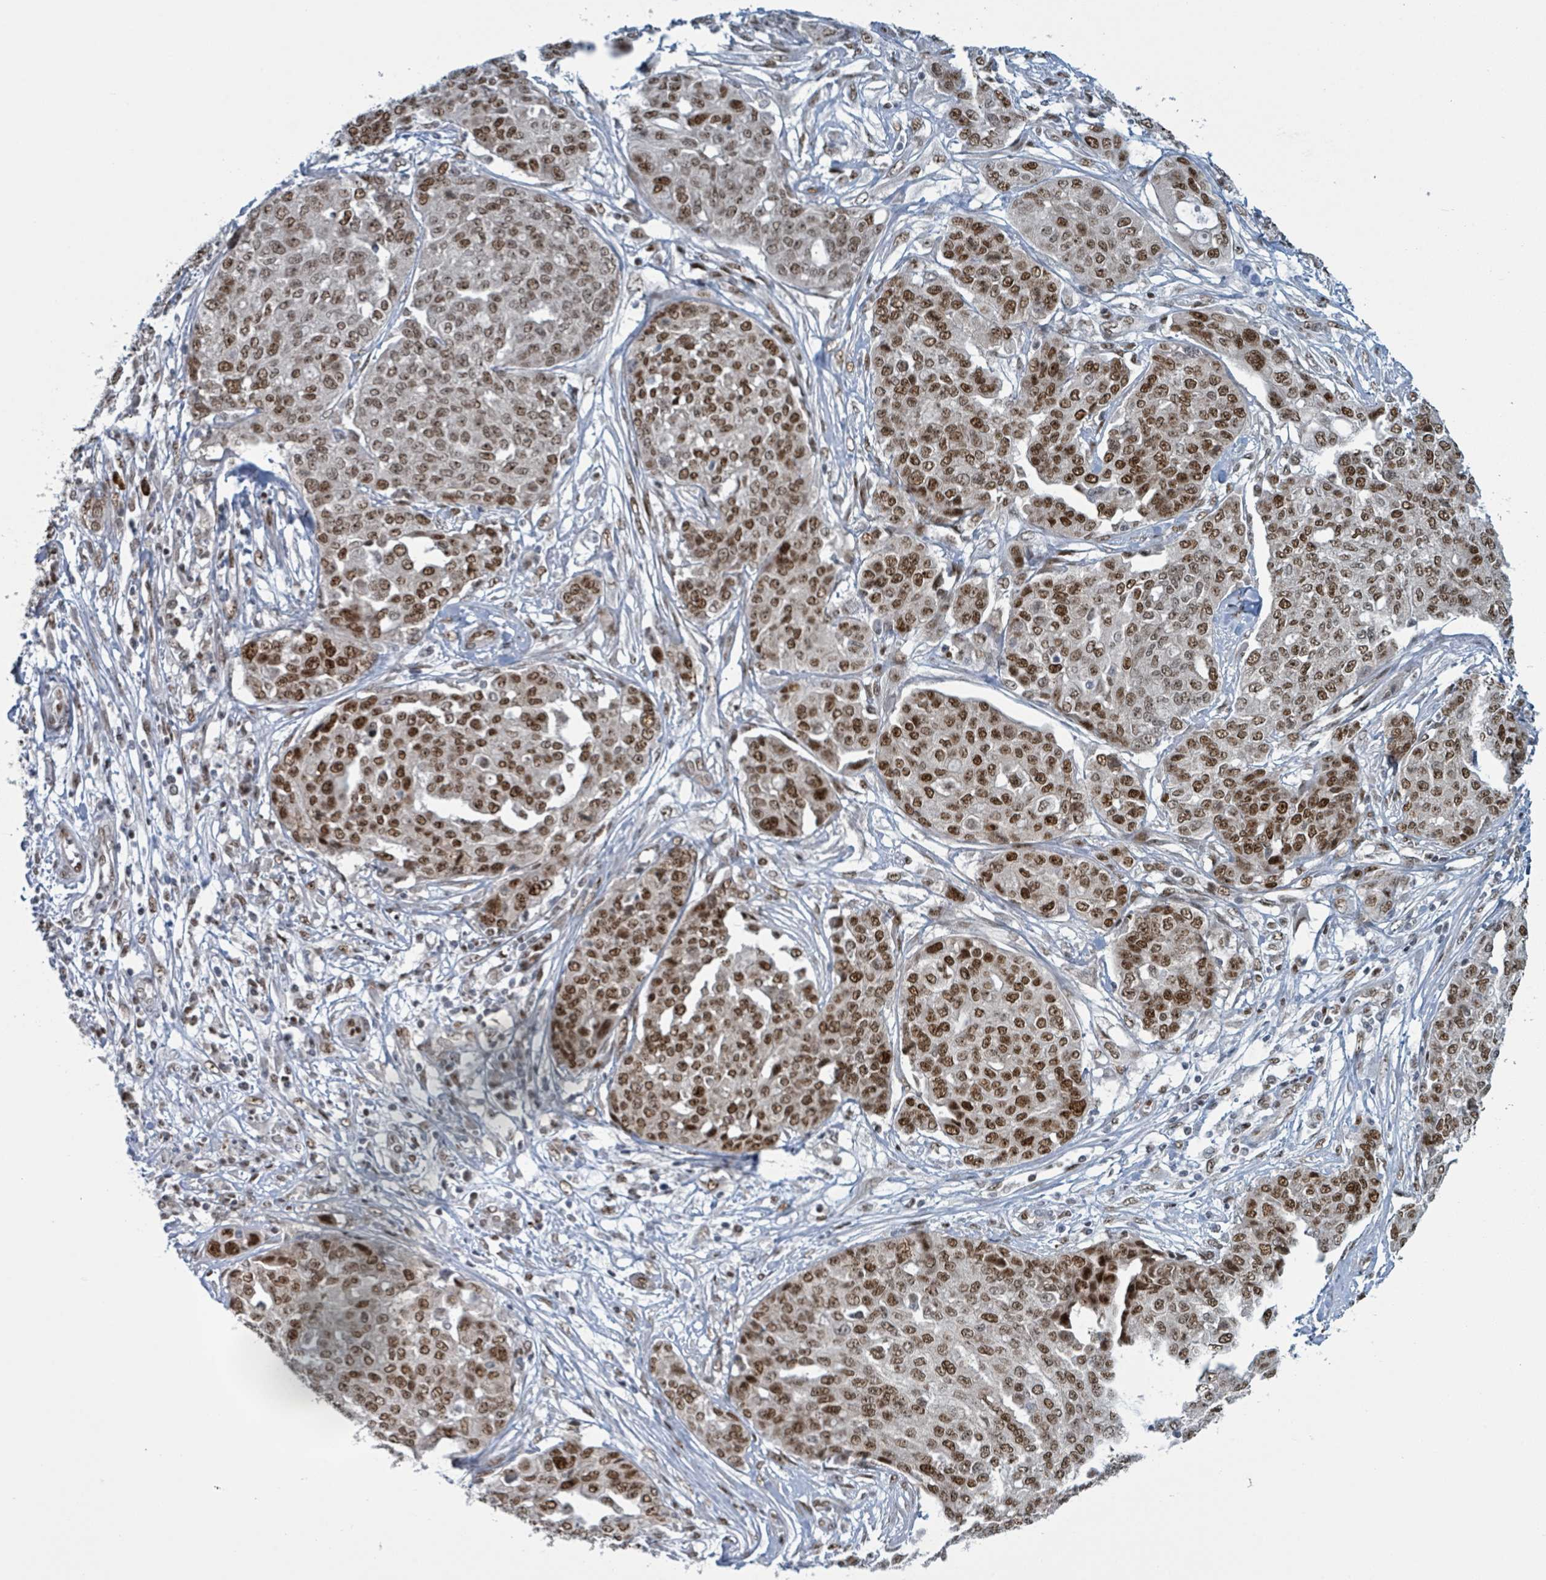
{"staining": {"intensity": "strong", "quantity": ">75%", "location": "nuclear"}, "tissue": "ovarian cancer", "cell_type": "Tumor cells", "image_type": "cancer", "snomed": [{"axis": "morphology", "description": "Cystadenocarcinoma, serous, NOS"}, {"axis": "topography", "description": "Soft tissue"}, {"axis": "topography", "description": "Ovary"}], "caption": "Immunohistochemical staining of human ovarian cancer demonstrates high levels of strong nuclear protein expression in approximately >75% of tumor cells.", "gene": "KLF3", "patient": {"sex": "female", "age": 57}}